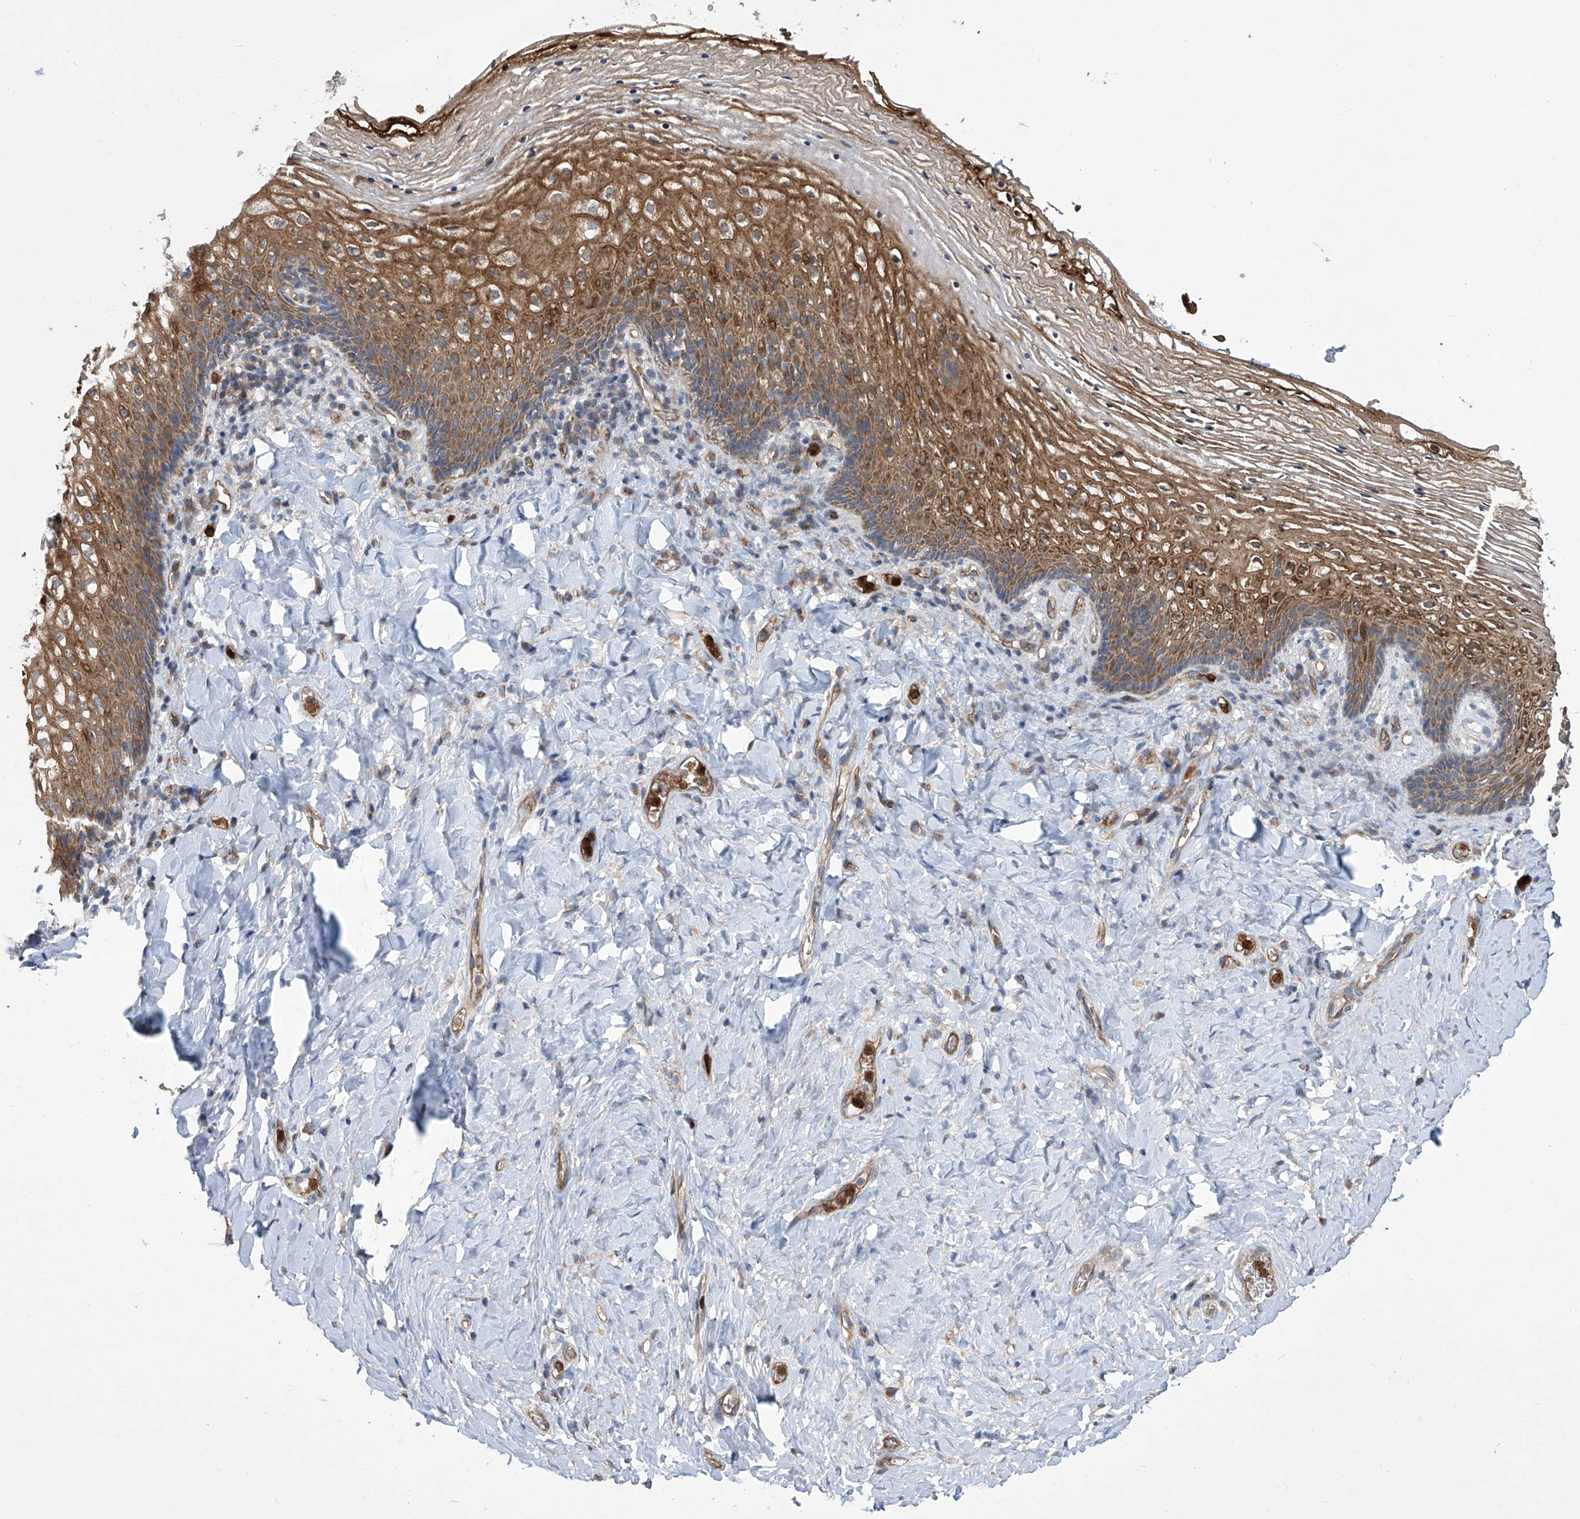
{"staining": {"intensity": "moderate", "quantity": ">75%", "location": "cytoplasmic/membranous"}, "tissue": "vagina", "cell_type": "Squamous epithelial cells", "image_type": "normal", "snomed": [{"axis": "morphology", "description": "Normal tissue, NOS"}, {"axis": "topography", "description": "Vagina"}], "caption": "An image of human vagina stained for a protein shows moderate cytoplasmic/membranous brown staining in squamous epithelial cells. (Stains: DAB (3,3'-diaminobenzidine) in brown, nuclei in blue, Microscopy: brightfield microscopy at high magnification).", "gene": "EIF2D", "patient": {"sex": "female", "age": 60}}